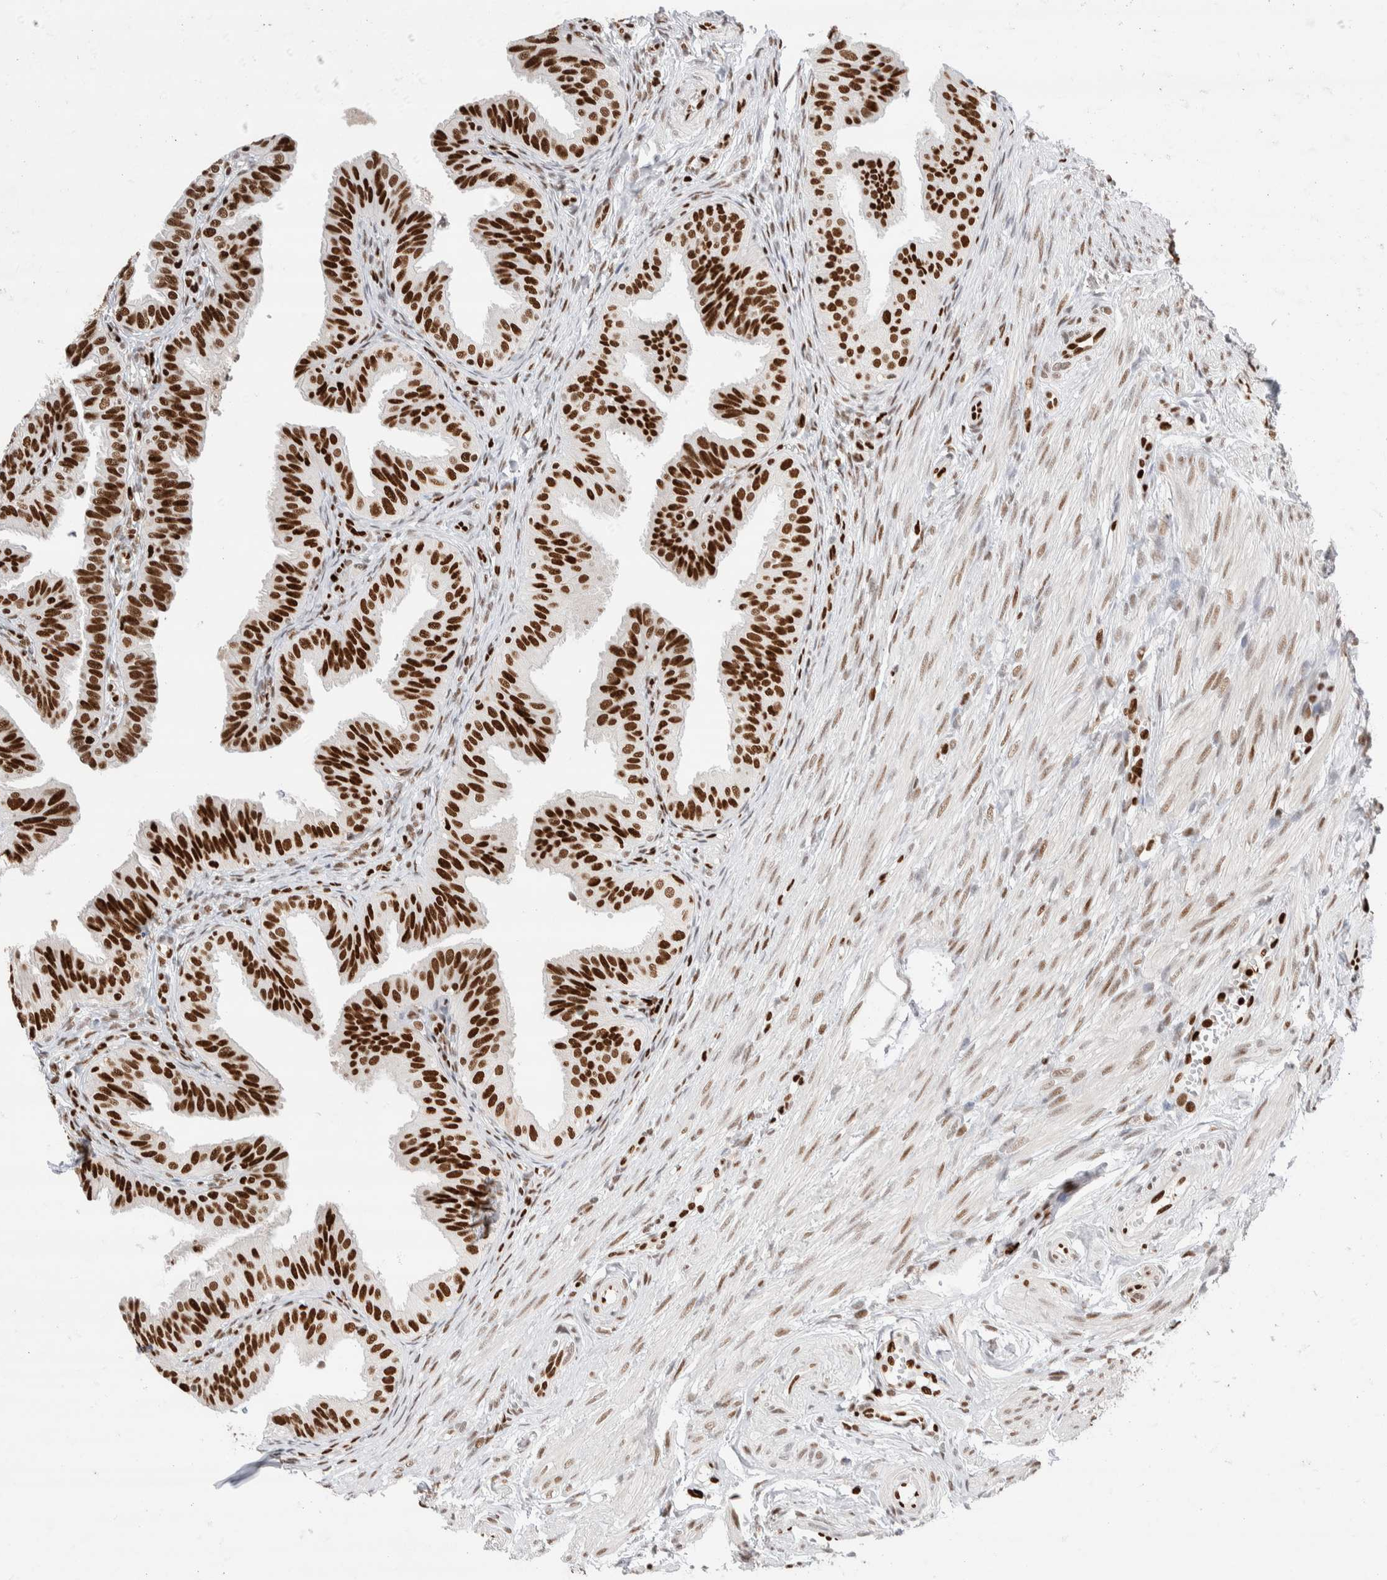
{"staining": {"intensity": "strong", "quantity": ">75%", "location": "nuclear"}, "tissue": "fallopian tube", "cell_type": "Glandular cells", "image_type": "normal", "snomed": [{"axis": "morphology", "description": "Normal tissue, NOS"}, {"axis": "topography", "description": "Fallopian tube"}], "caption": "Fallopian tube stained for a protein (brown) demonstrates strong nuclear positive positivity in approximately >75% of glandular cells.", "gene": "C17orf49", "patient": {"sex": "female", "age": 35}}